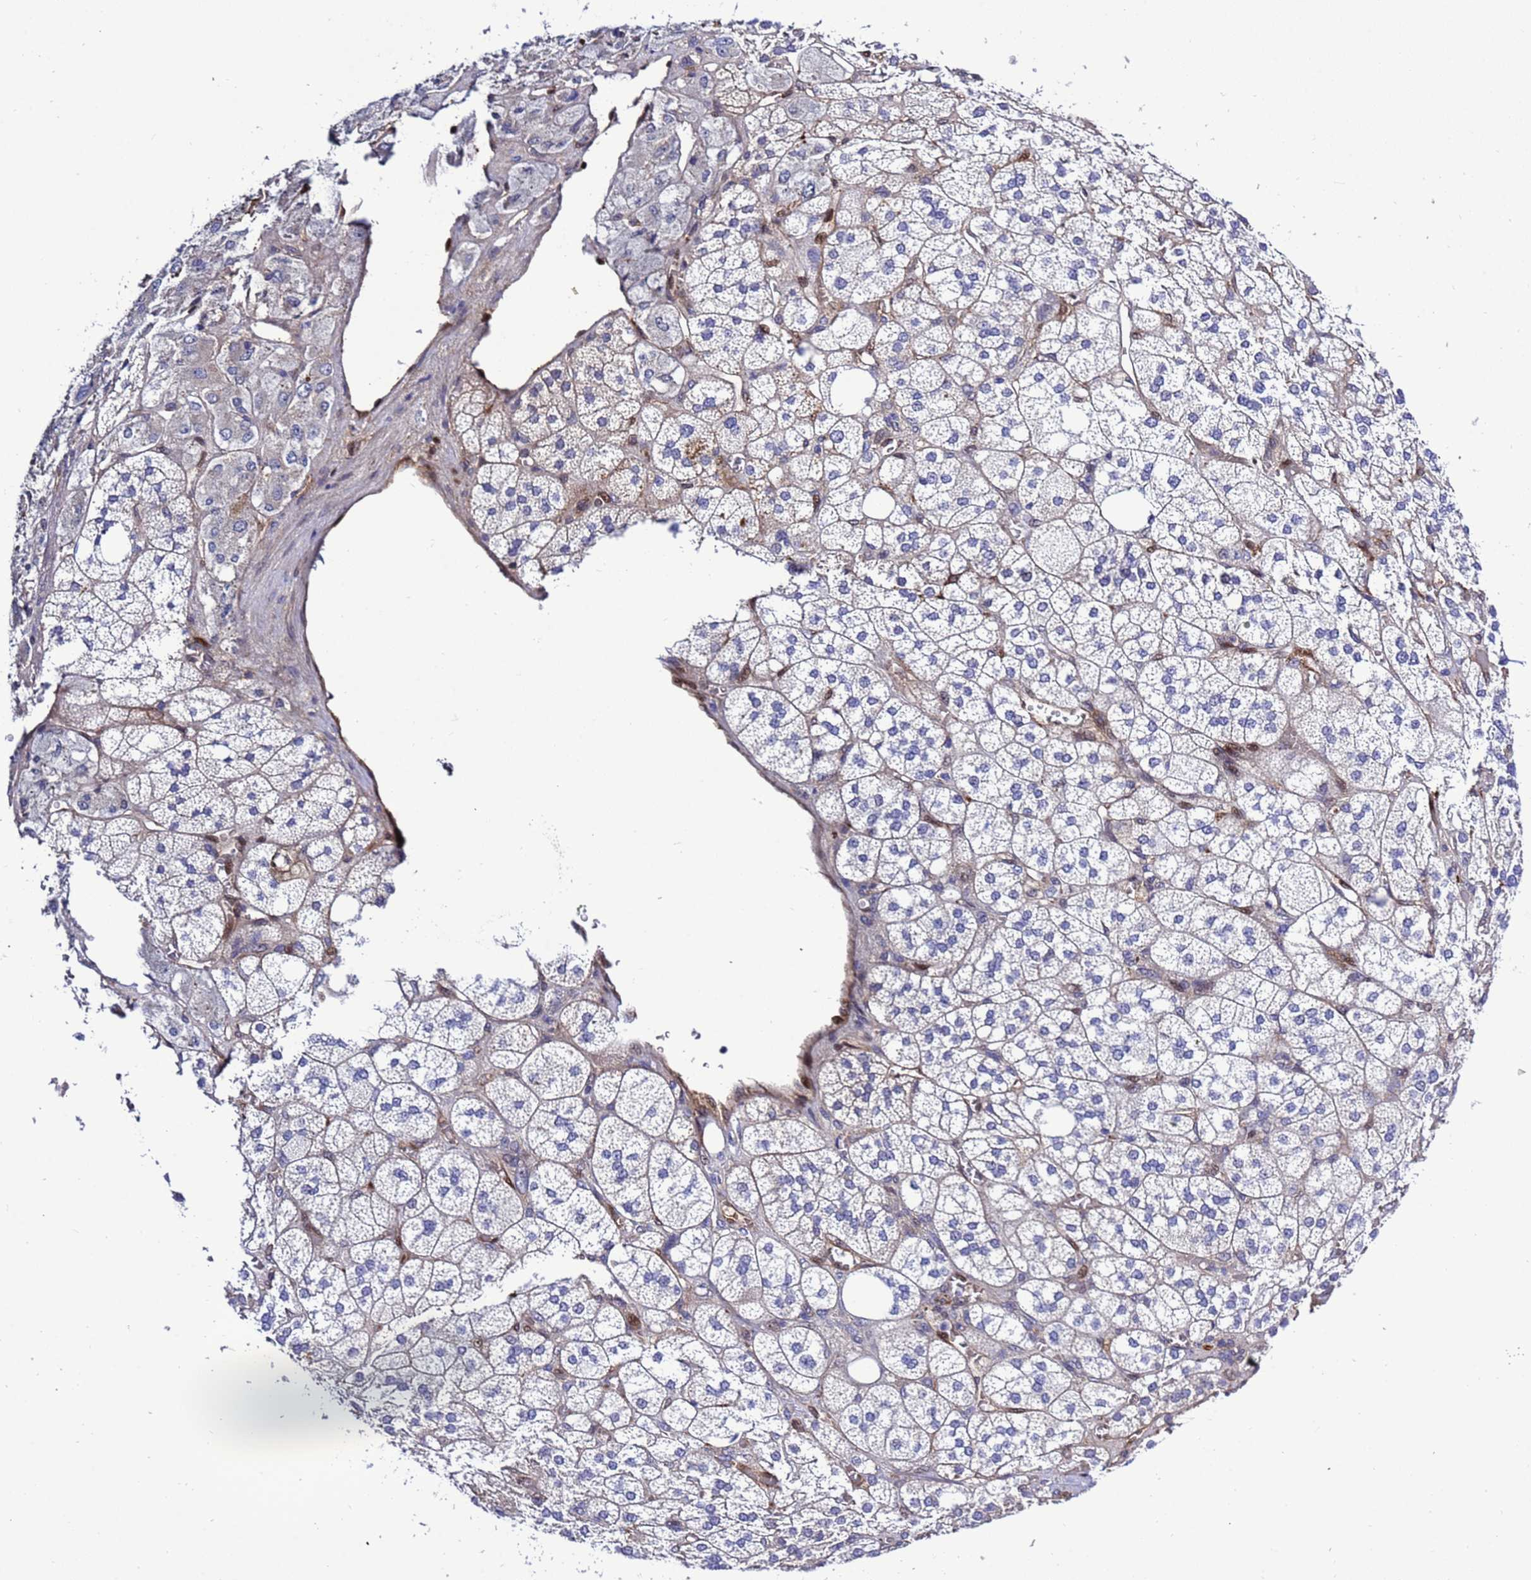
{"staining": {"intensity": "weak", "quantity": "<25%", "location": "cytoplasmic/membranous"}, "tissue": "adrenal gland", "cell_type": "Glandular cells", "image_type": "normal", "snomed": [{"axis": "morphology", "description": "Normal tissue, NOS"}, {"axis": "topography", "description": "Adrenal gland"}], "caption": "Glandular cells show no significant expression in benign adrenal gland. (DAB (3,3'-diaminobenzidine) immunohistochemistry, high magnification).", "gene": "FOXRED1", "patient": {"sex": "male", "age": 61}}